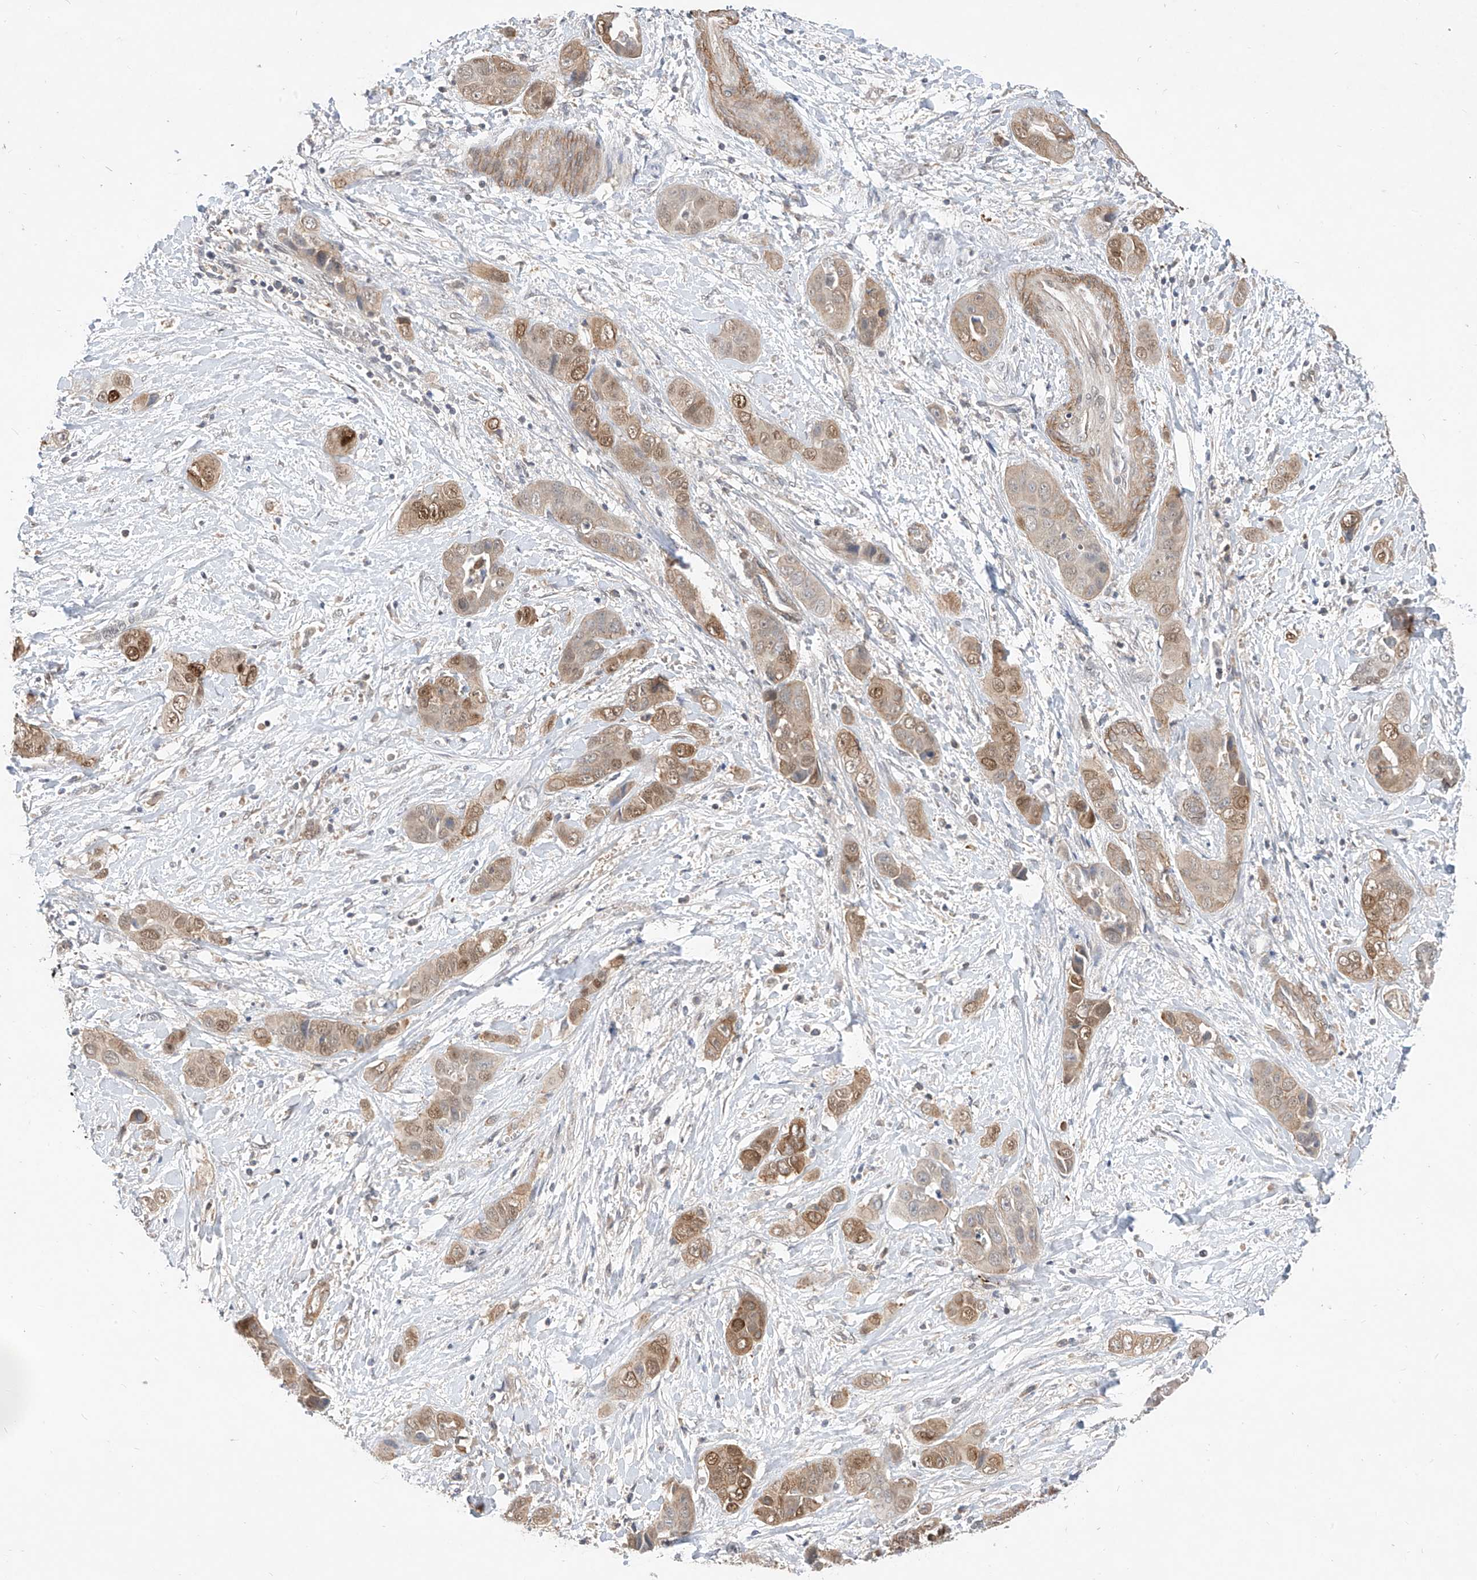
{"staining": {"intensity": "moderate", "quantity": "25%-75%", "location": "cytoplasmic/membranous,nuclear"}, "tissue": "liver cancer", "cell_type": "Tumor cells", "image_type": "cancer", "snomed": [{"axis": "morphology", "description": "Cholangiocarcinoma"}, {"axis": "topography", "description": "Liver"}], "caption": "Liver cancer (cholangiocarcinoma) was stained to show a protein in brown. There is medium levels of moderate cytoplasmic/membranous and nuclear positivity in about 25%-75% of tumor cells.", "gene": "MRTFA", "patient": {"sex": "female", "age": 52}}